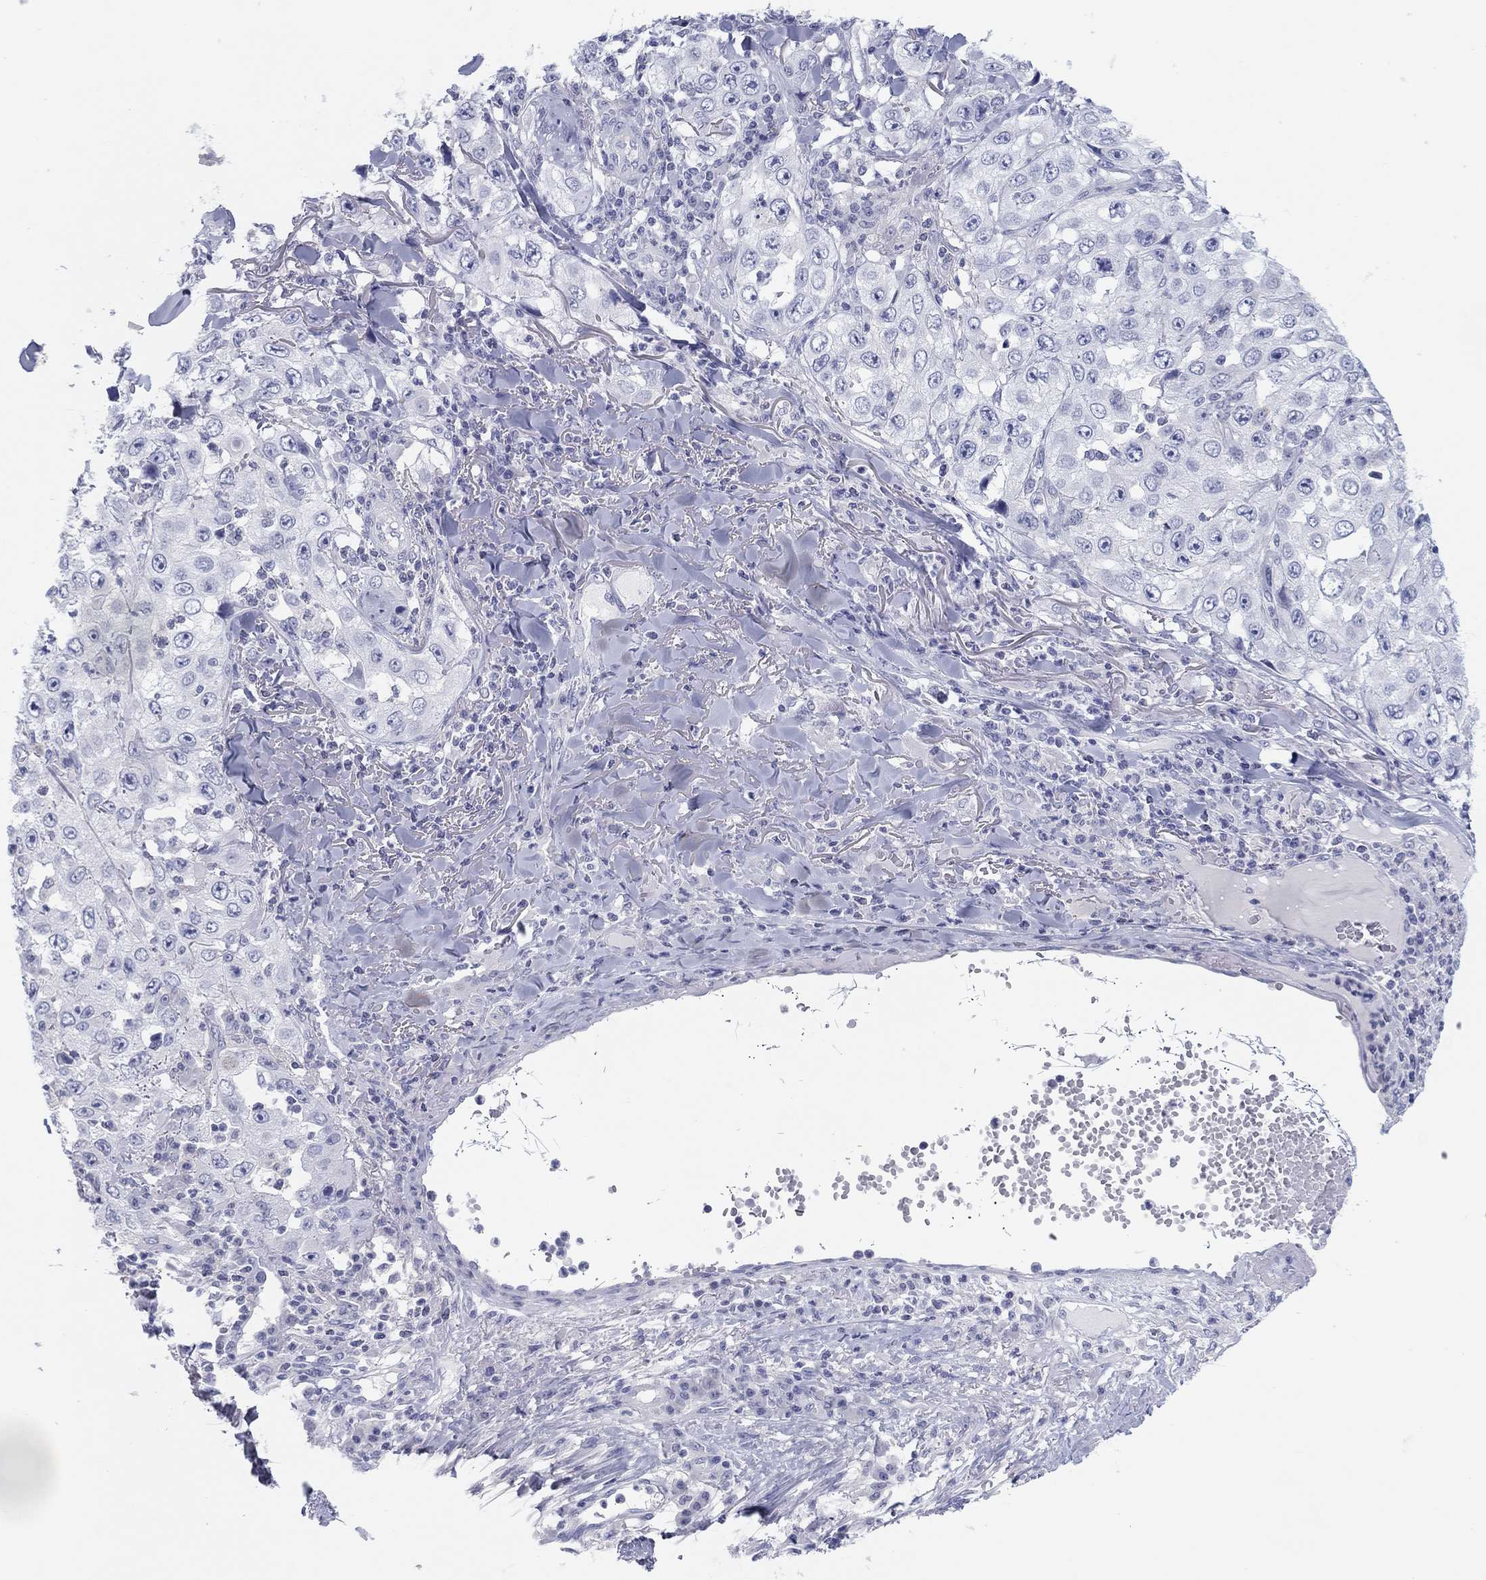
{"staining": {"intensity": "negative", "quantity": "none", "location": "none"}, "tissue": "skin cancer", "cell_type": "Tumor cells", "image_type": "cancer", "snomed": [{"axis": "morphology", "description": "Squamous cell carcinoma, NOS"}, {"axis": "topography", "description": "Skin"}], "caption": "An immunohistochemistry (IHC) photomicrograph of skin cancer is shown. There is no staining in tumor cells of skin cancer.", "gene": "CPNE6", "patient": {"sex": "male", "age": 82}}